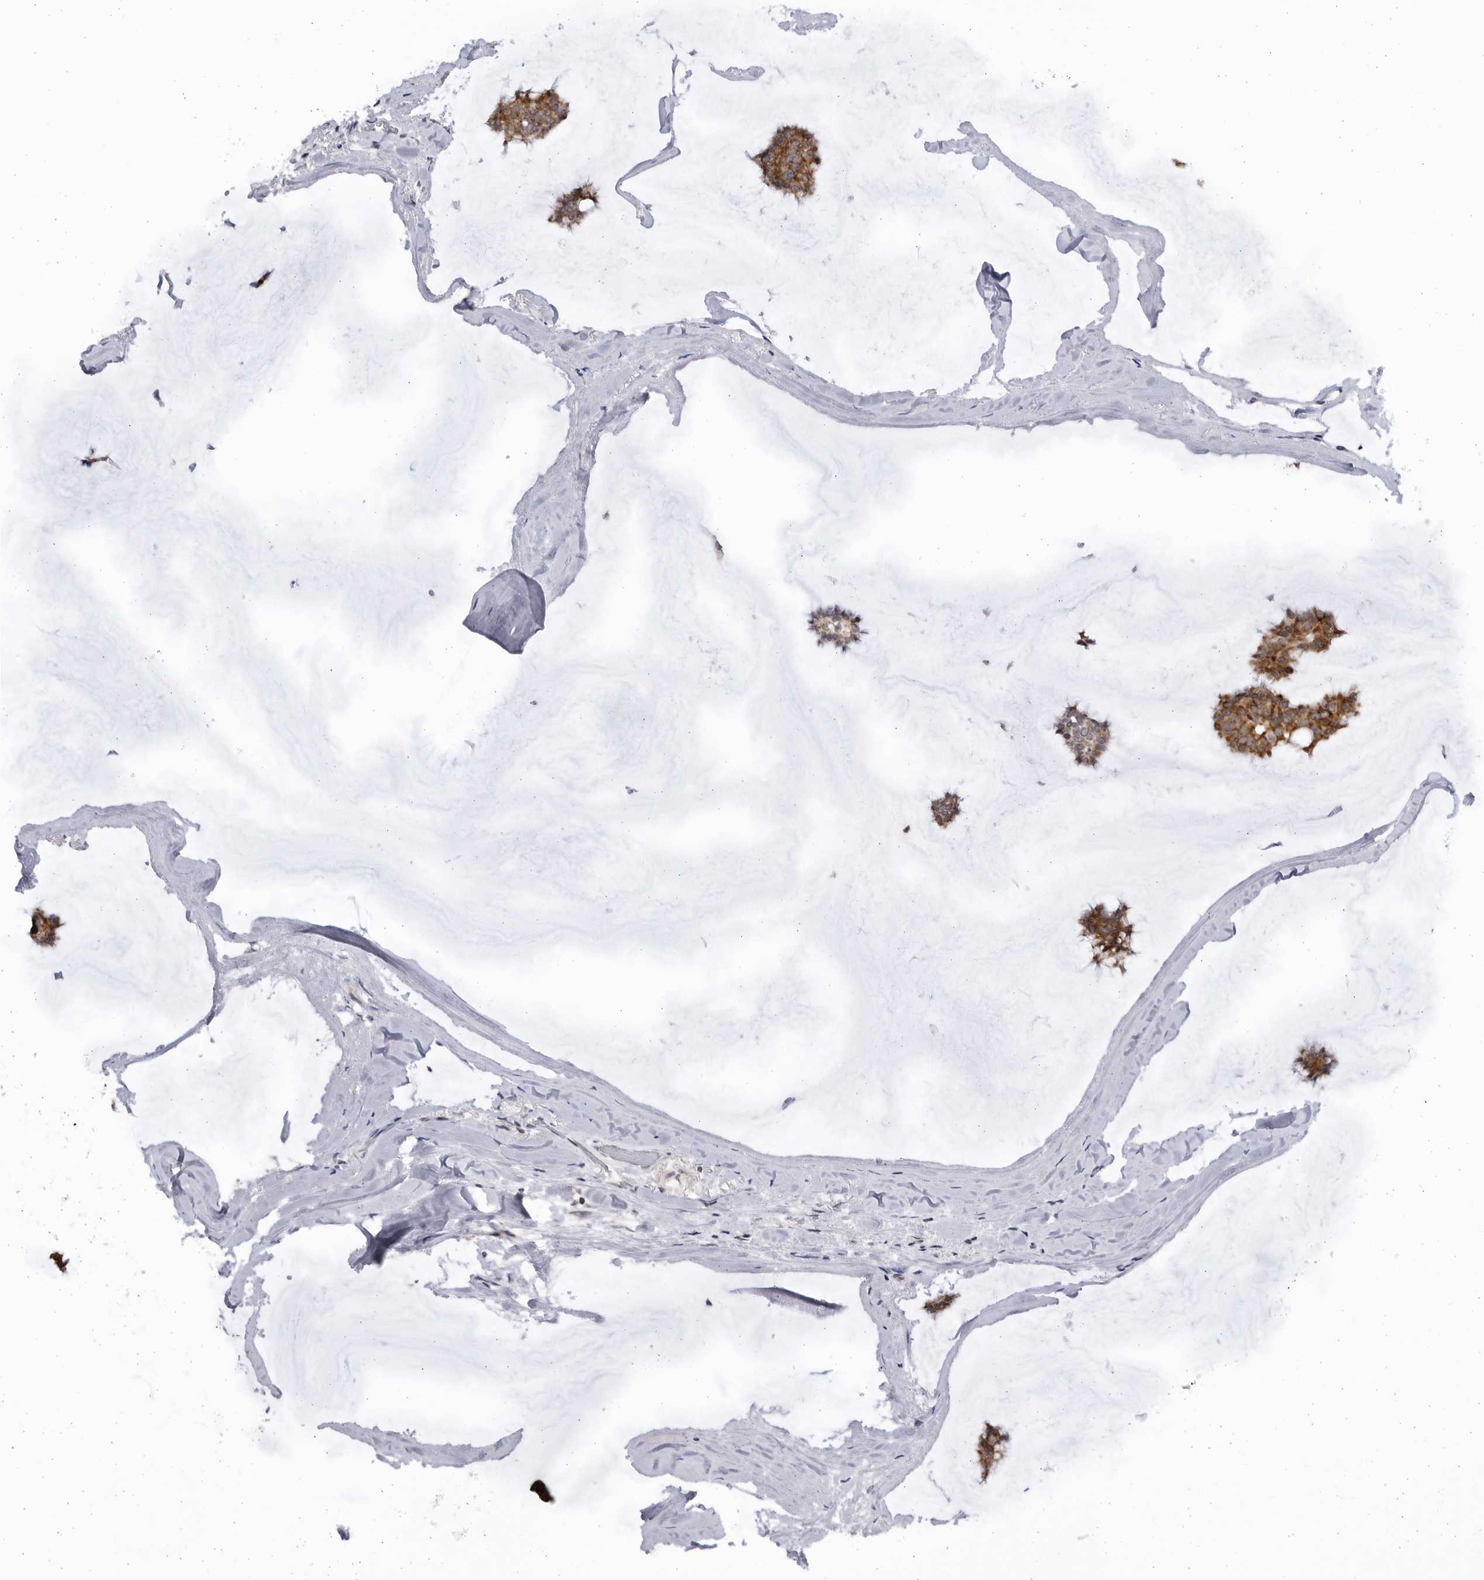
{"staining": {"intensity": "moderate", "quantity": ">75%", "location": "cytoplasmic/membranous"}, "tissue": "breast cancer", "cell_type": "Tumor cells", "image_type": "cancer", "snomed": [{"axis": "morphology", "description": "Duct carcinoma"}, {"axis": "topography", "description": "Breast"}], "caption": "Human breast intraductal carcinoma stained for a protein (brown) shows moderate cytoplasmic/membranous positive staining in about >75% of tumor cells.", "gene": "SLC25A22", "patient": {"sex": "female", "age": 93}}